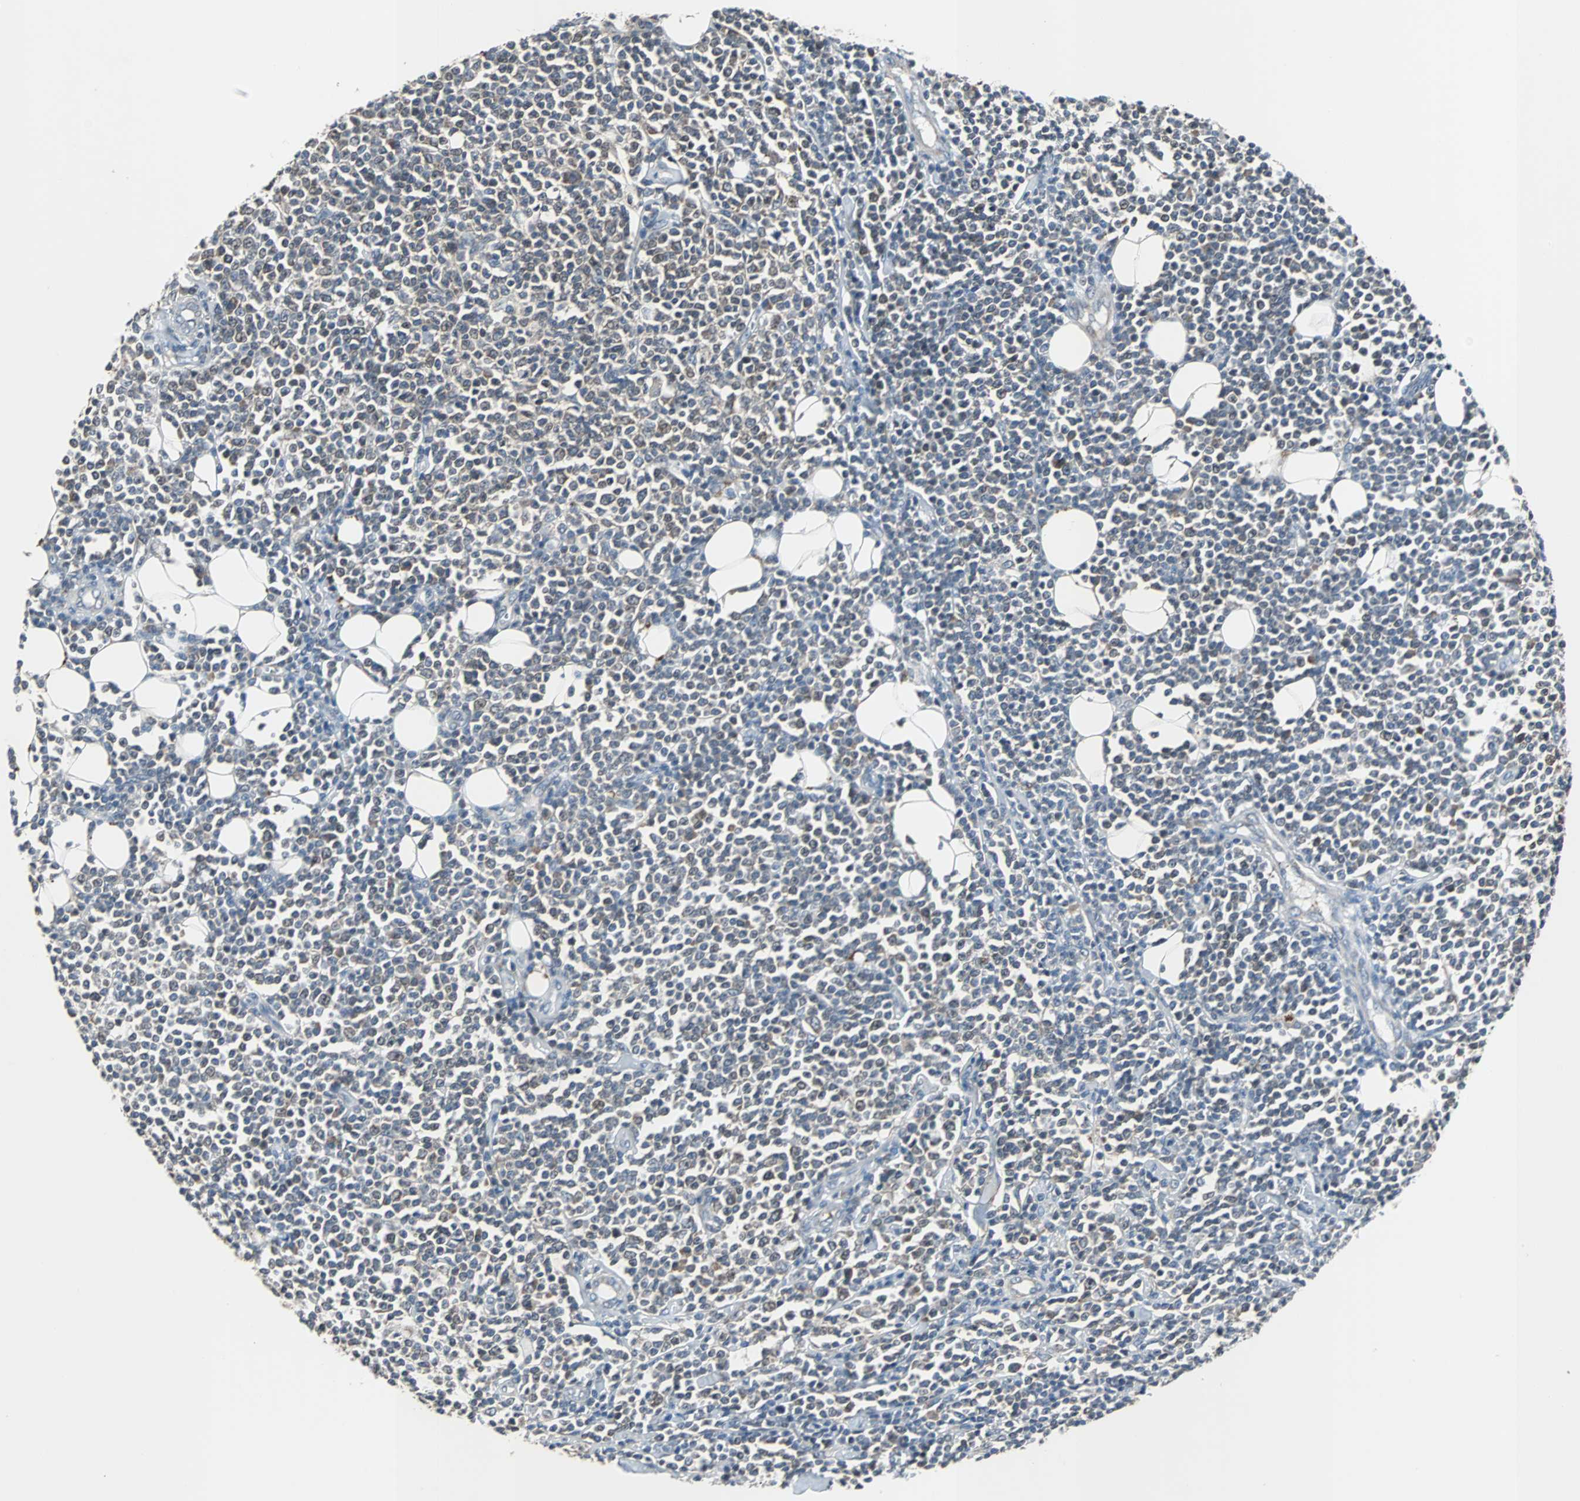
{"staining": {"intensity": "weak", "quantity": "<25%", "location": "cytoplasmic/membranous"}, "tissue": "lymphoma", "cell_type": "Tumor cells", "image_type": "cancer", "snomed": [{"axis": "morphology", "description": "Malignant lymphoma, non-Hodgkin's type, Low grade"}, {"axis": "topography", "description": "Soft tissue"}], "caption": "DAB (3,3'-diaminobenzidine) immunohistochemical staining of lymphoma shows no significant staining in tumor cells.", "gene": "SOS1", "patient": {"sex": "male", "age": 92}}